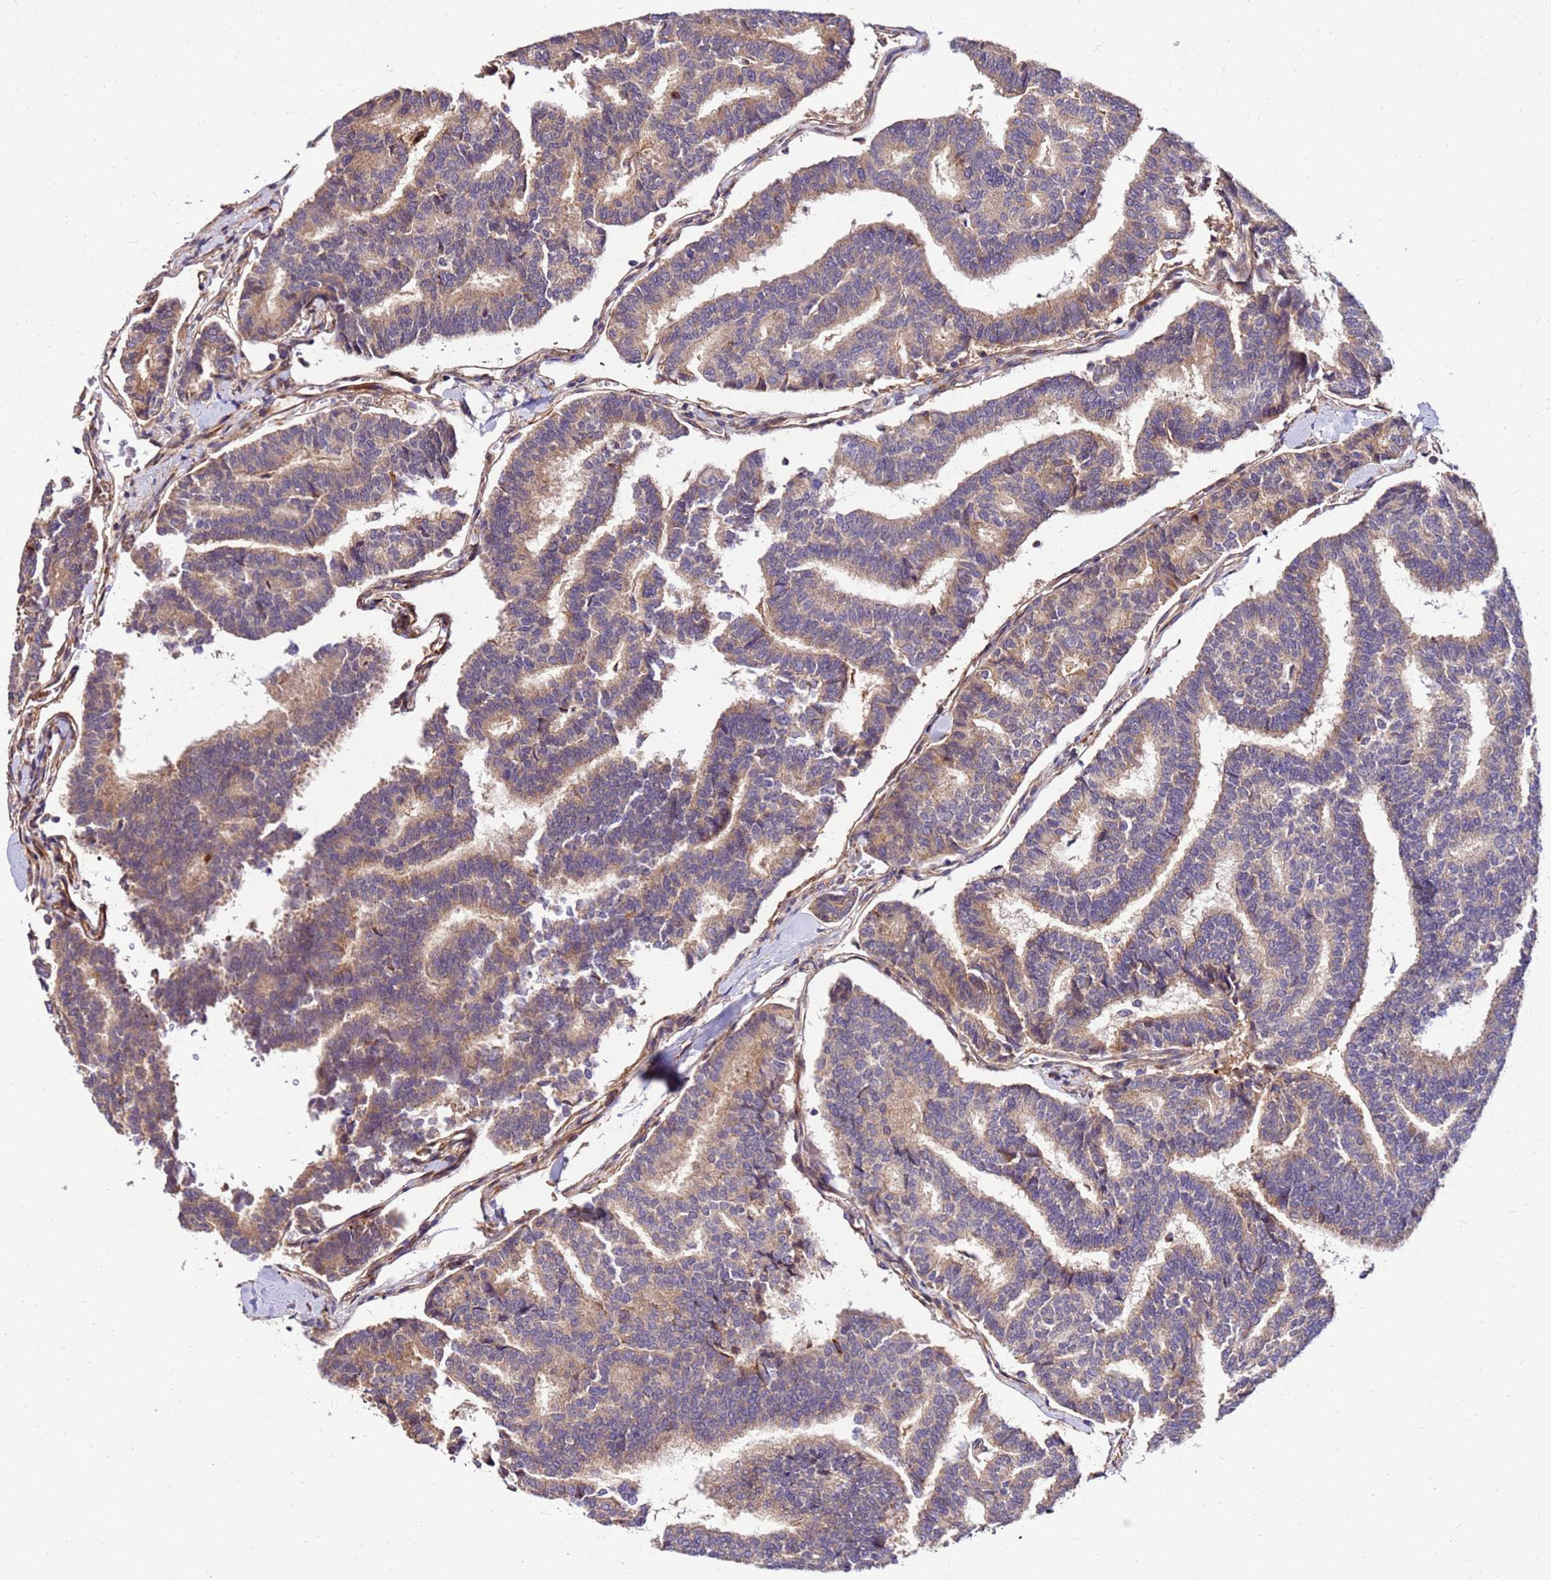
{"staining": {"intensity": "moderate", "quantity": ">75%", "location": "cytoplasmic/membranous"}, "tissue": "thyroid cancer", "cell_type": "Tumor cells", "image_type": "cancer", "snomed": [{"axis": "morphology", "description": "Papillary adenocarcinoma, NOS"}, {"axis": "topography", "description": "Thyroid gland"}], "caption": "This is a histology image of IHC staining of thyroid cancer, which shows moderate expression in the cytoplasmic/membranous of tumor cells.", "gene": "WWC2", "patient": {"sex": "female", "age": 35}}